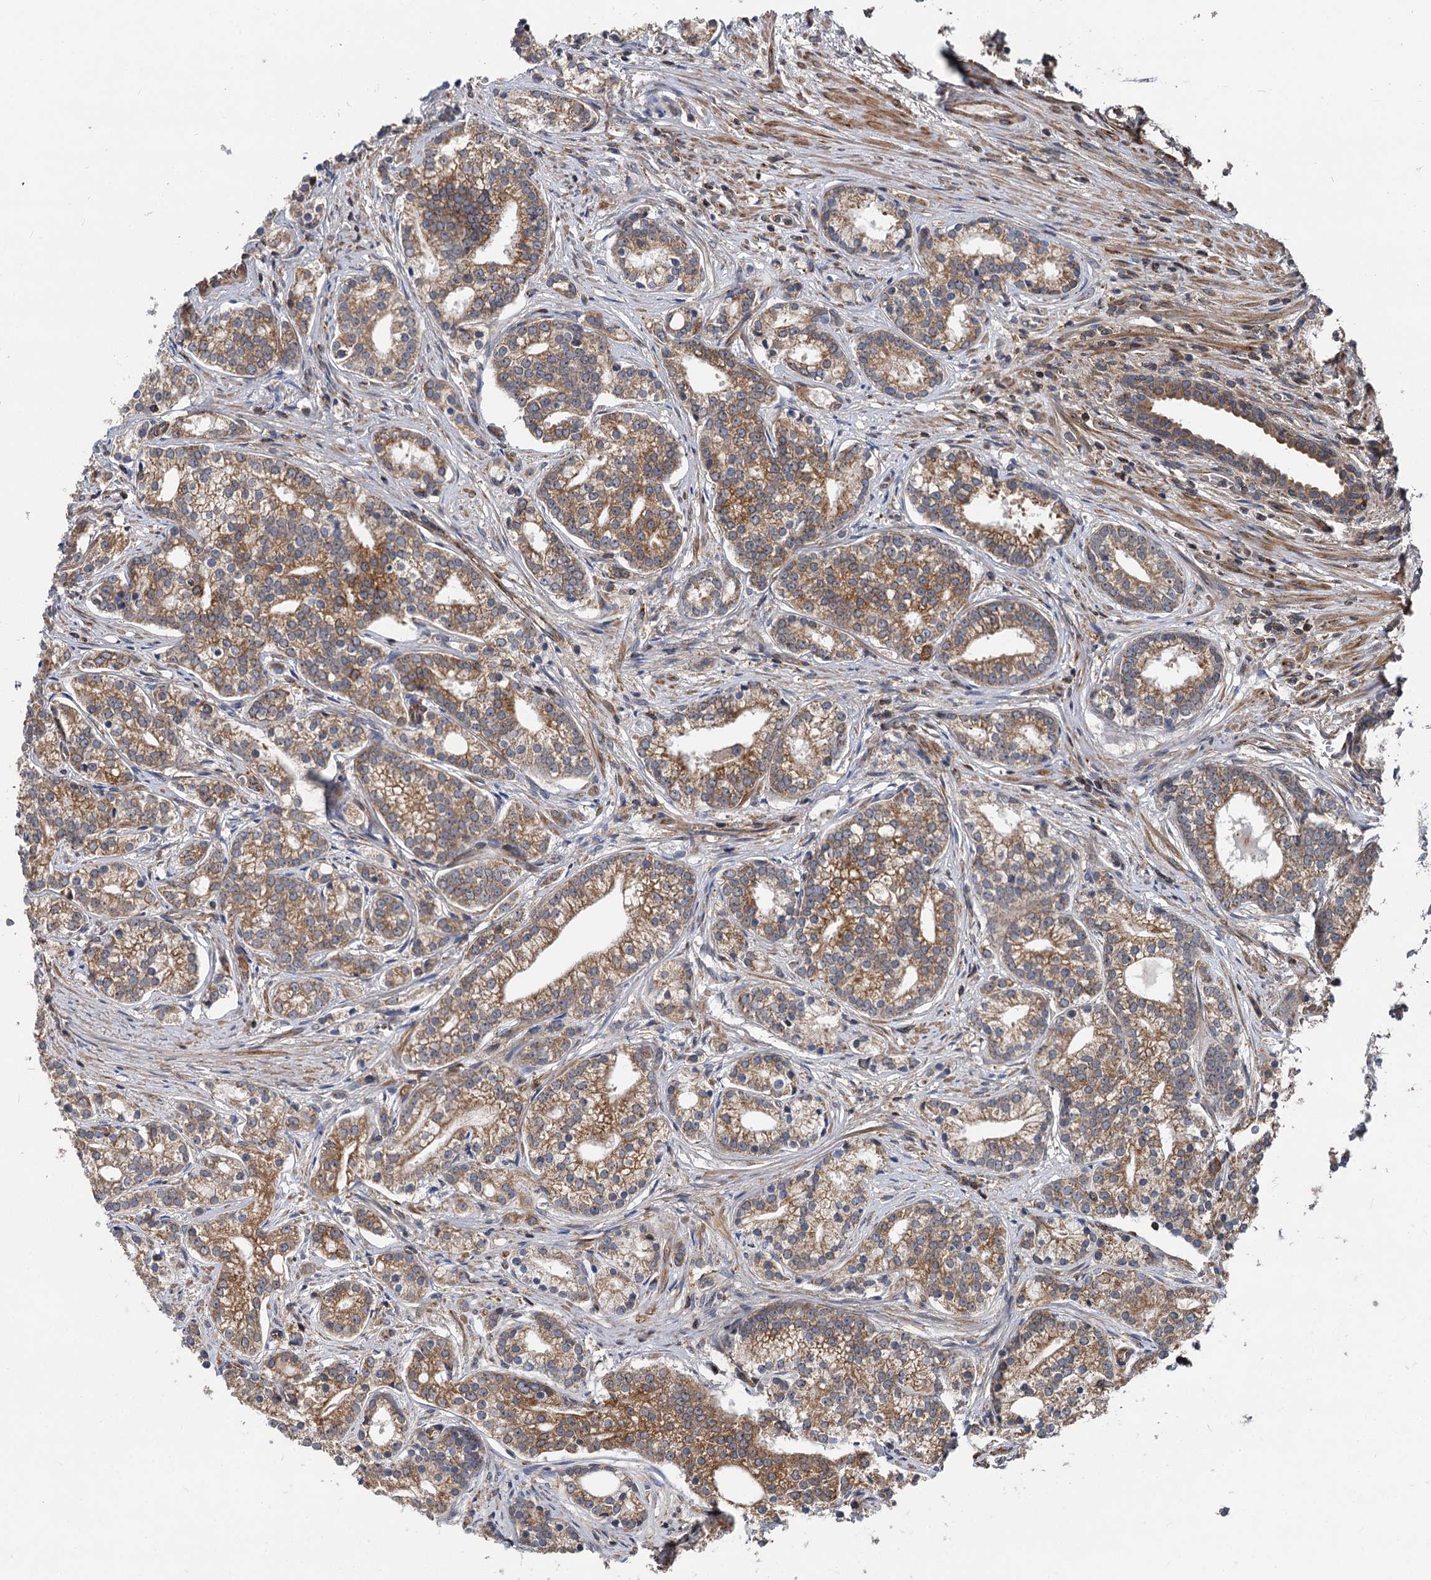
{"staining": {"intensity": "moderate", "quantity": ">75%", "location": "cytoplasmic/membranous"}, "tissue": "prostate cancer", "cell_type": "Tumor cells", "image_type": "cancer", "snomed": [{"axis": "morphology", "description": "Adenocarcinoma, Low grade"}, {"axis": "topography", "description": "Prostate"}], "caption": "A histopathology image of prostate cancer stained for a protein shows moderate cytoplasmic/membranous brown staining in tumor cells.", "gene": "STIM1", "patient": {"sex": "male", "age": 71}}